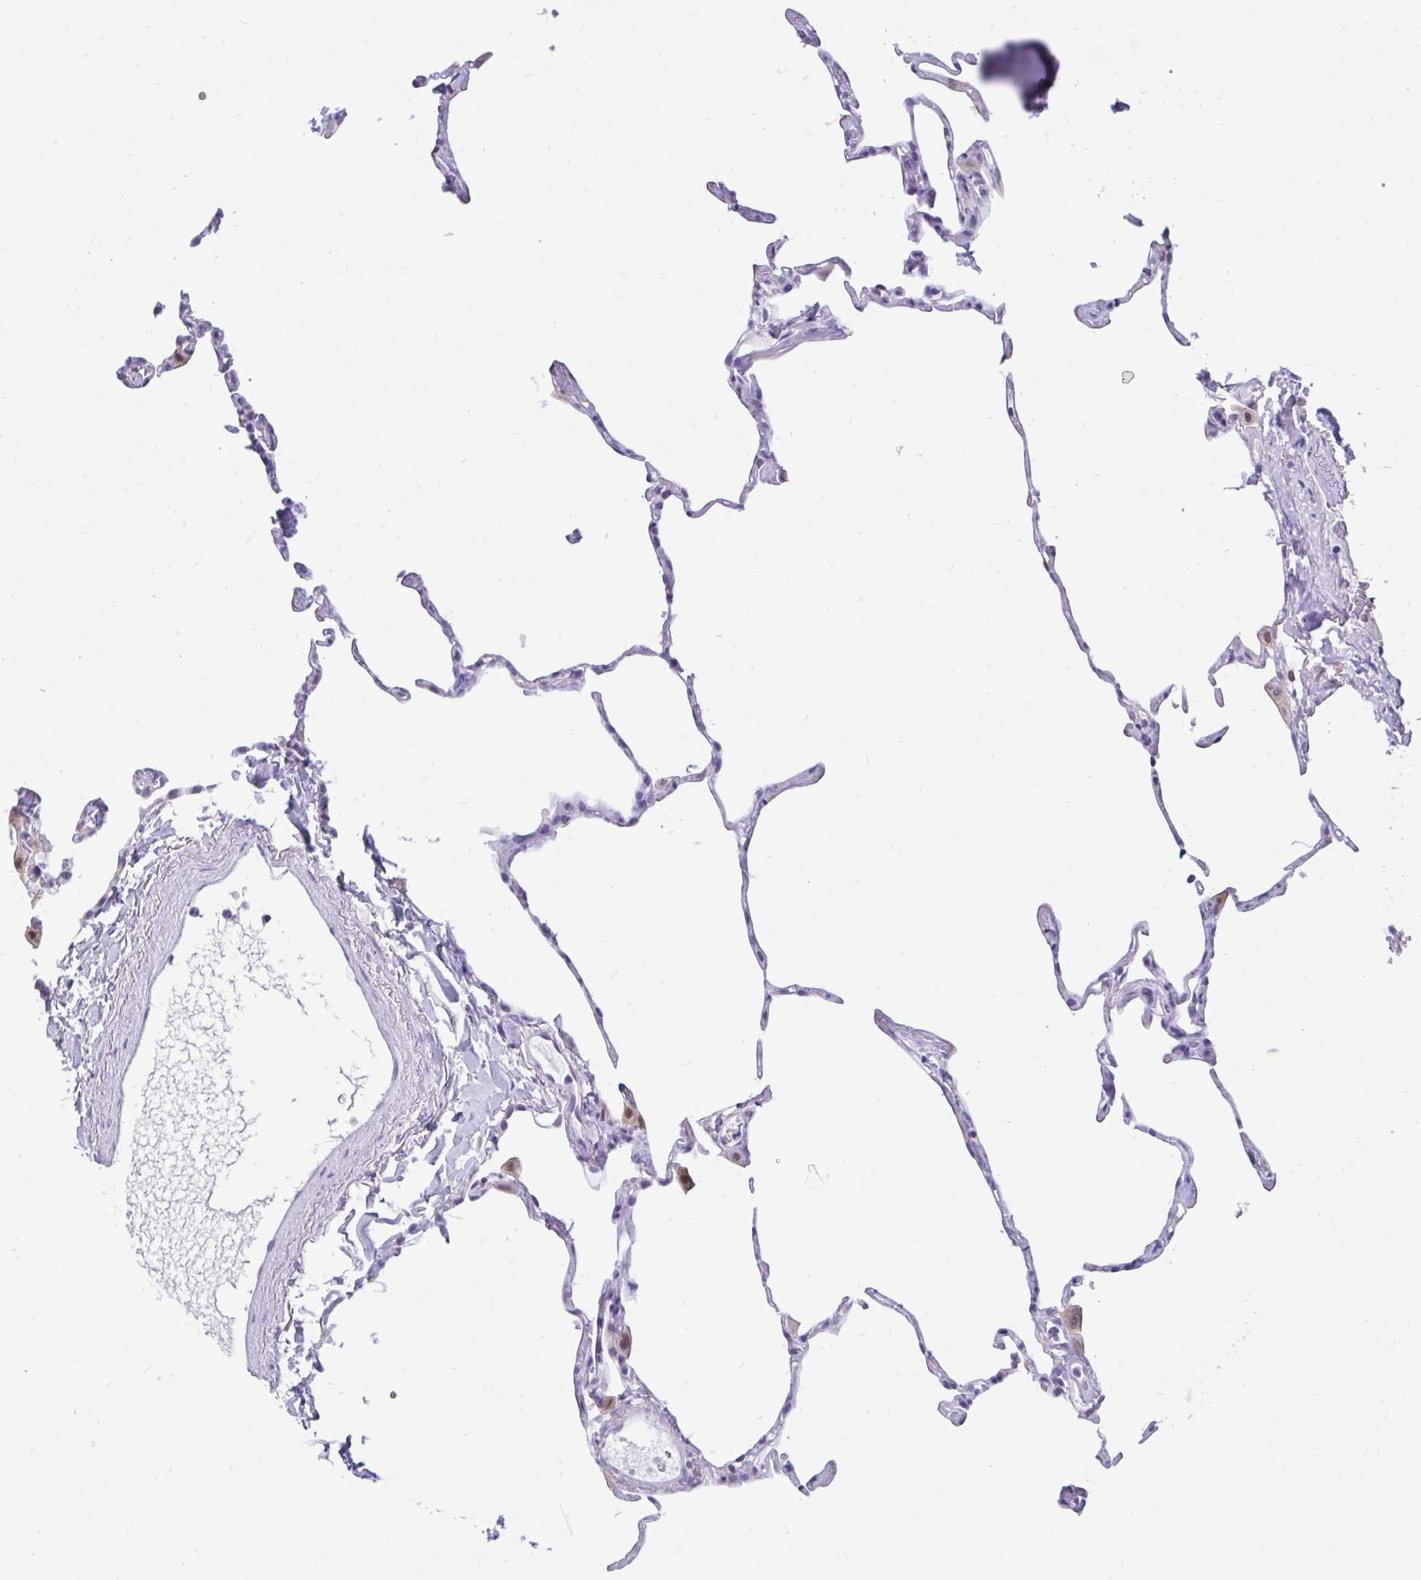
{"staining": {"intensity": "negative", "quantity": "none", "location": "none"}, "tissue": "lung", "cell_type": "Alveolar cells", "image_type": "normal", "snomed": [{"axis": "morphology", "description": "Normal tissue, NOS"}, {"axis": "topography", "description": "Lung"}], "caption": "The image exhibits no significant staining in alveolar cells of lung.", "gene": "GLB1L2", "patient": {"sex": "male", "age": 65}}